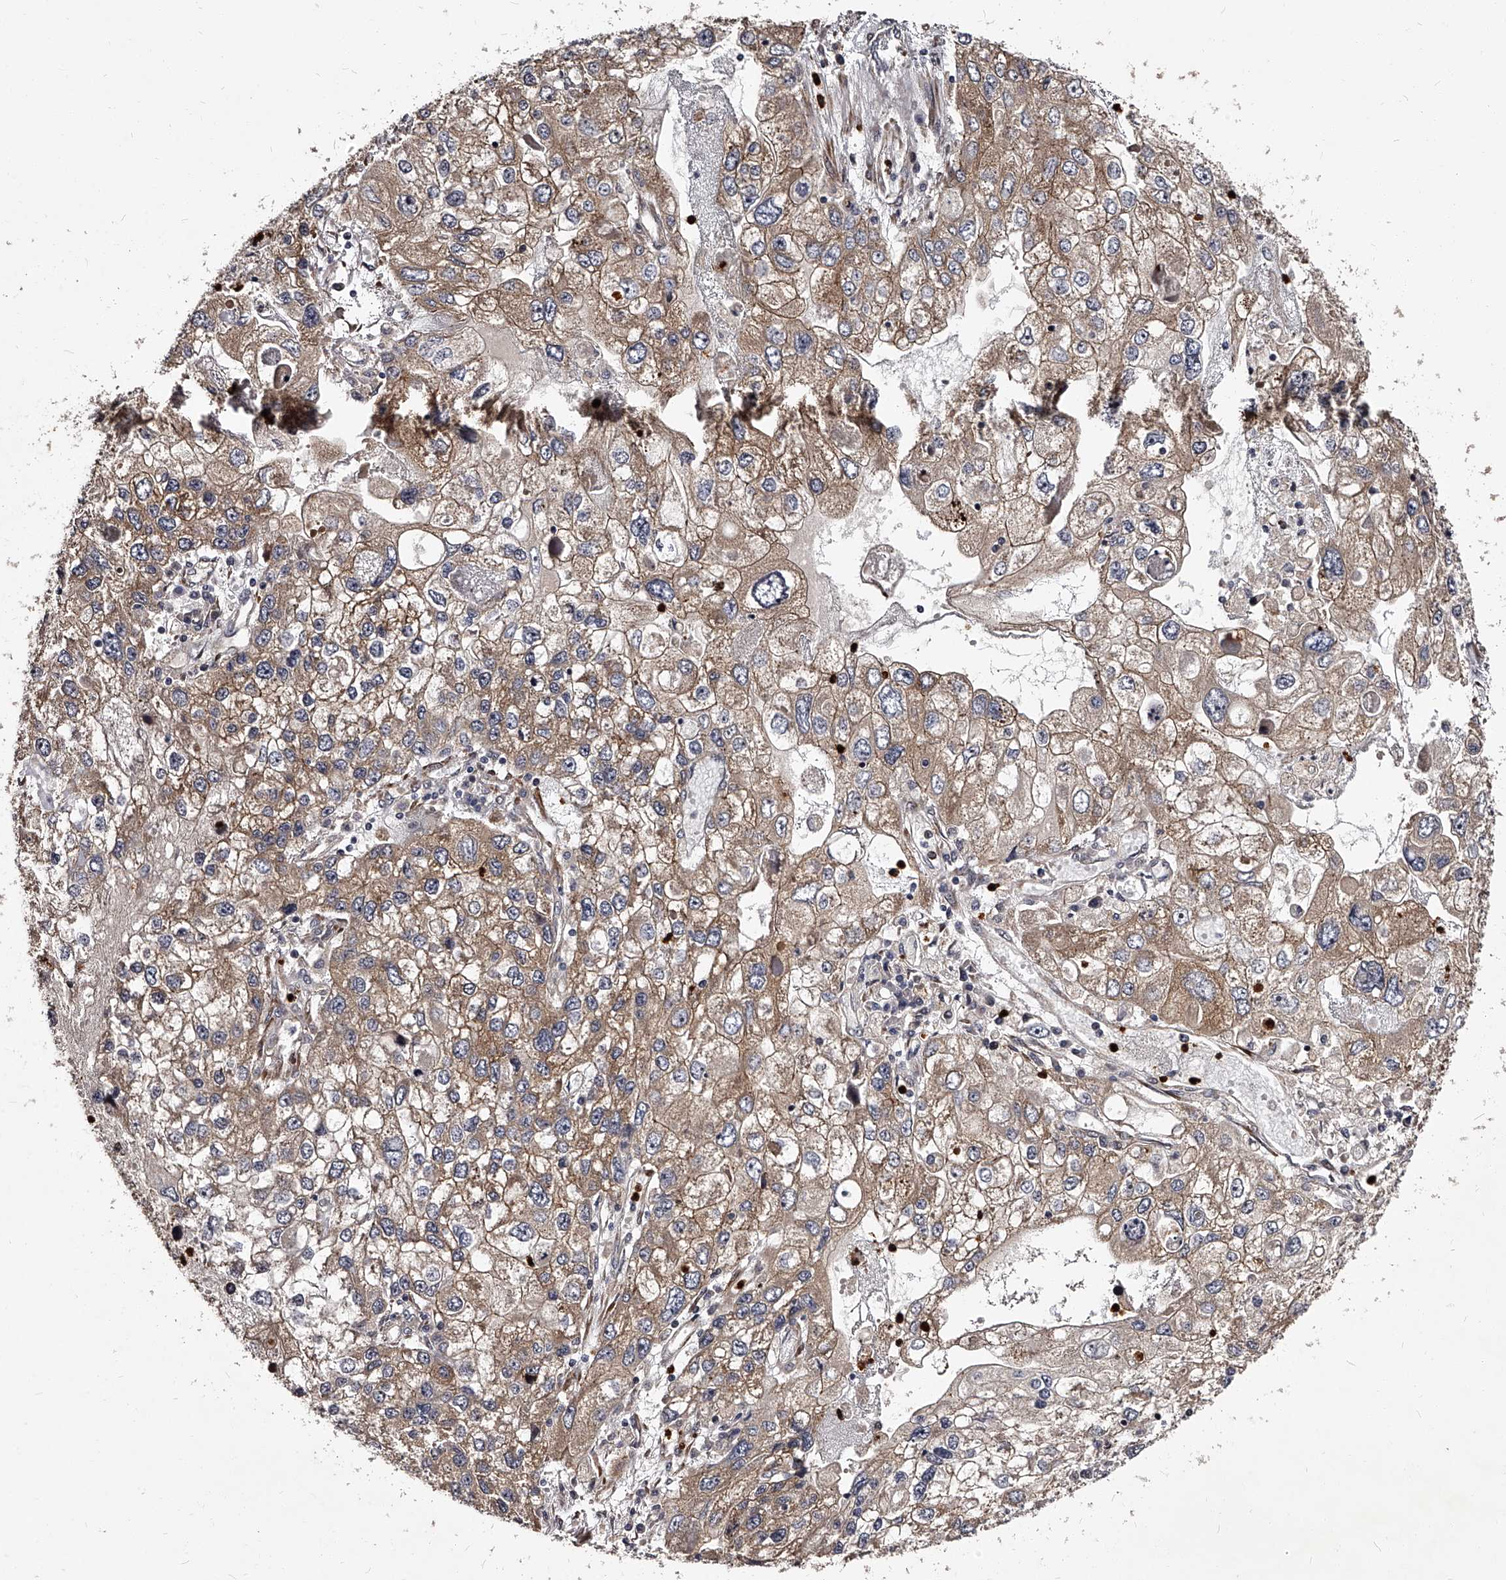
{"staining": {"intensity": "moderate", "quantity": "25%-75%", "location": "cytoplasmic/membranous"}, "tissue": "endometrial cancer", "cell_type": "Tumor cells", "image_type": "cancer", "snomed": [{"axis": "morphology", "description": "Adenocarcinoma, NOS"}, {"axis": "topography", "description": "Endometrium"}], "caption": "Protein expression analysis of human adenocarcinoma (endometrial) reveals moderate cytoplasmic/membranous staining in about 25%-75% of tumor cells.", "gene": "RSC1A1", "patient": {"sex": "female", "age": 49}}